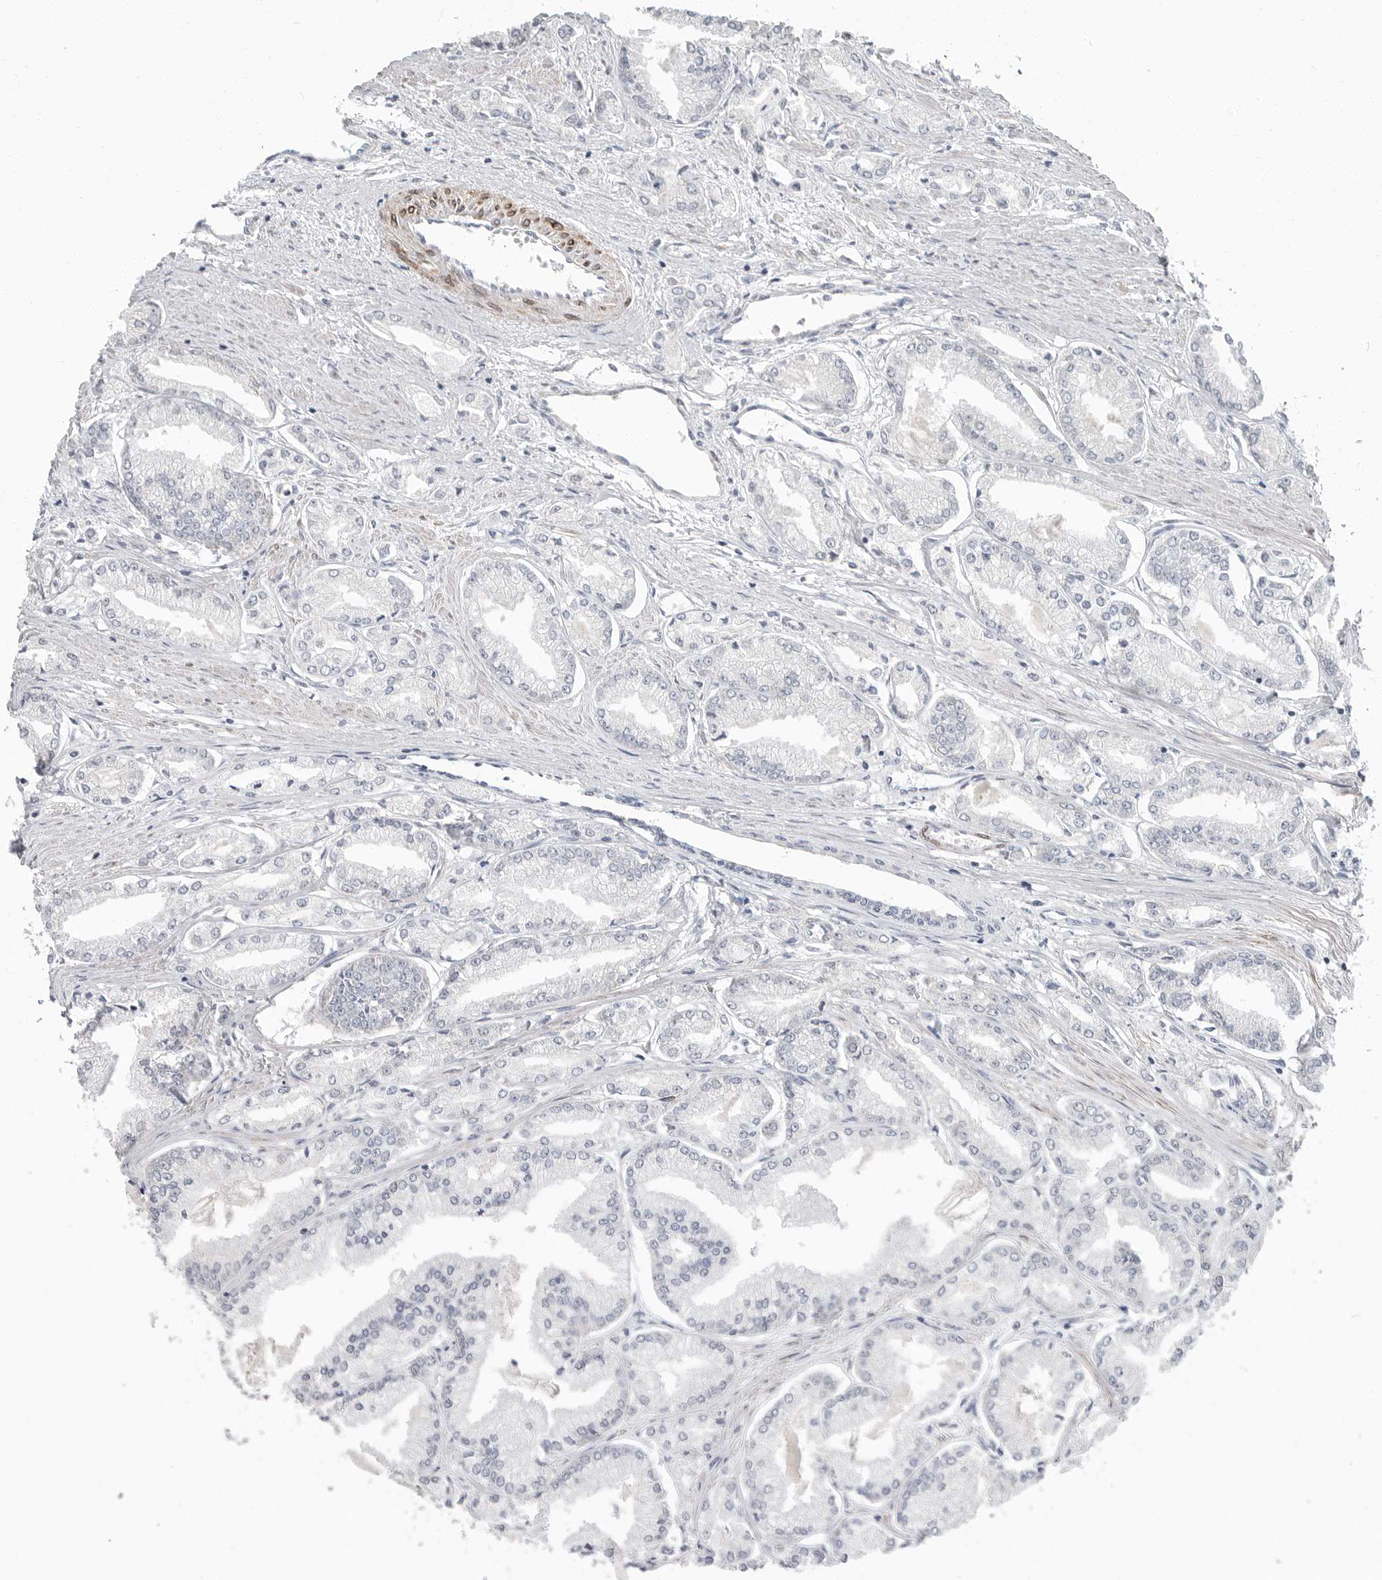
{"staining": {"intensity": "negative", "quantity": "none", "location": "none"}, "tissue": "prostate cancer", "cell_type": "Tumor cells", "image_type": "cancer", "snomed": [{"axis": "morphology", "description": "Adenocarcinoma, Low grade"}, {"axis": "topography", "description": "Prostate"}], "caption": "Immunohistochemistry (IHC) histopathology image of human prostate cancer stained for a protein (brown), which exhibits no positivity in tumor cells.", "gene": "PLN", "patient": {"sex": "male", "age": 52}}